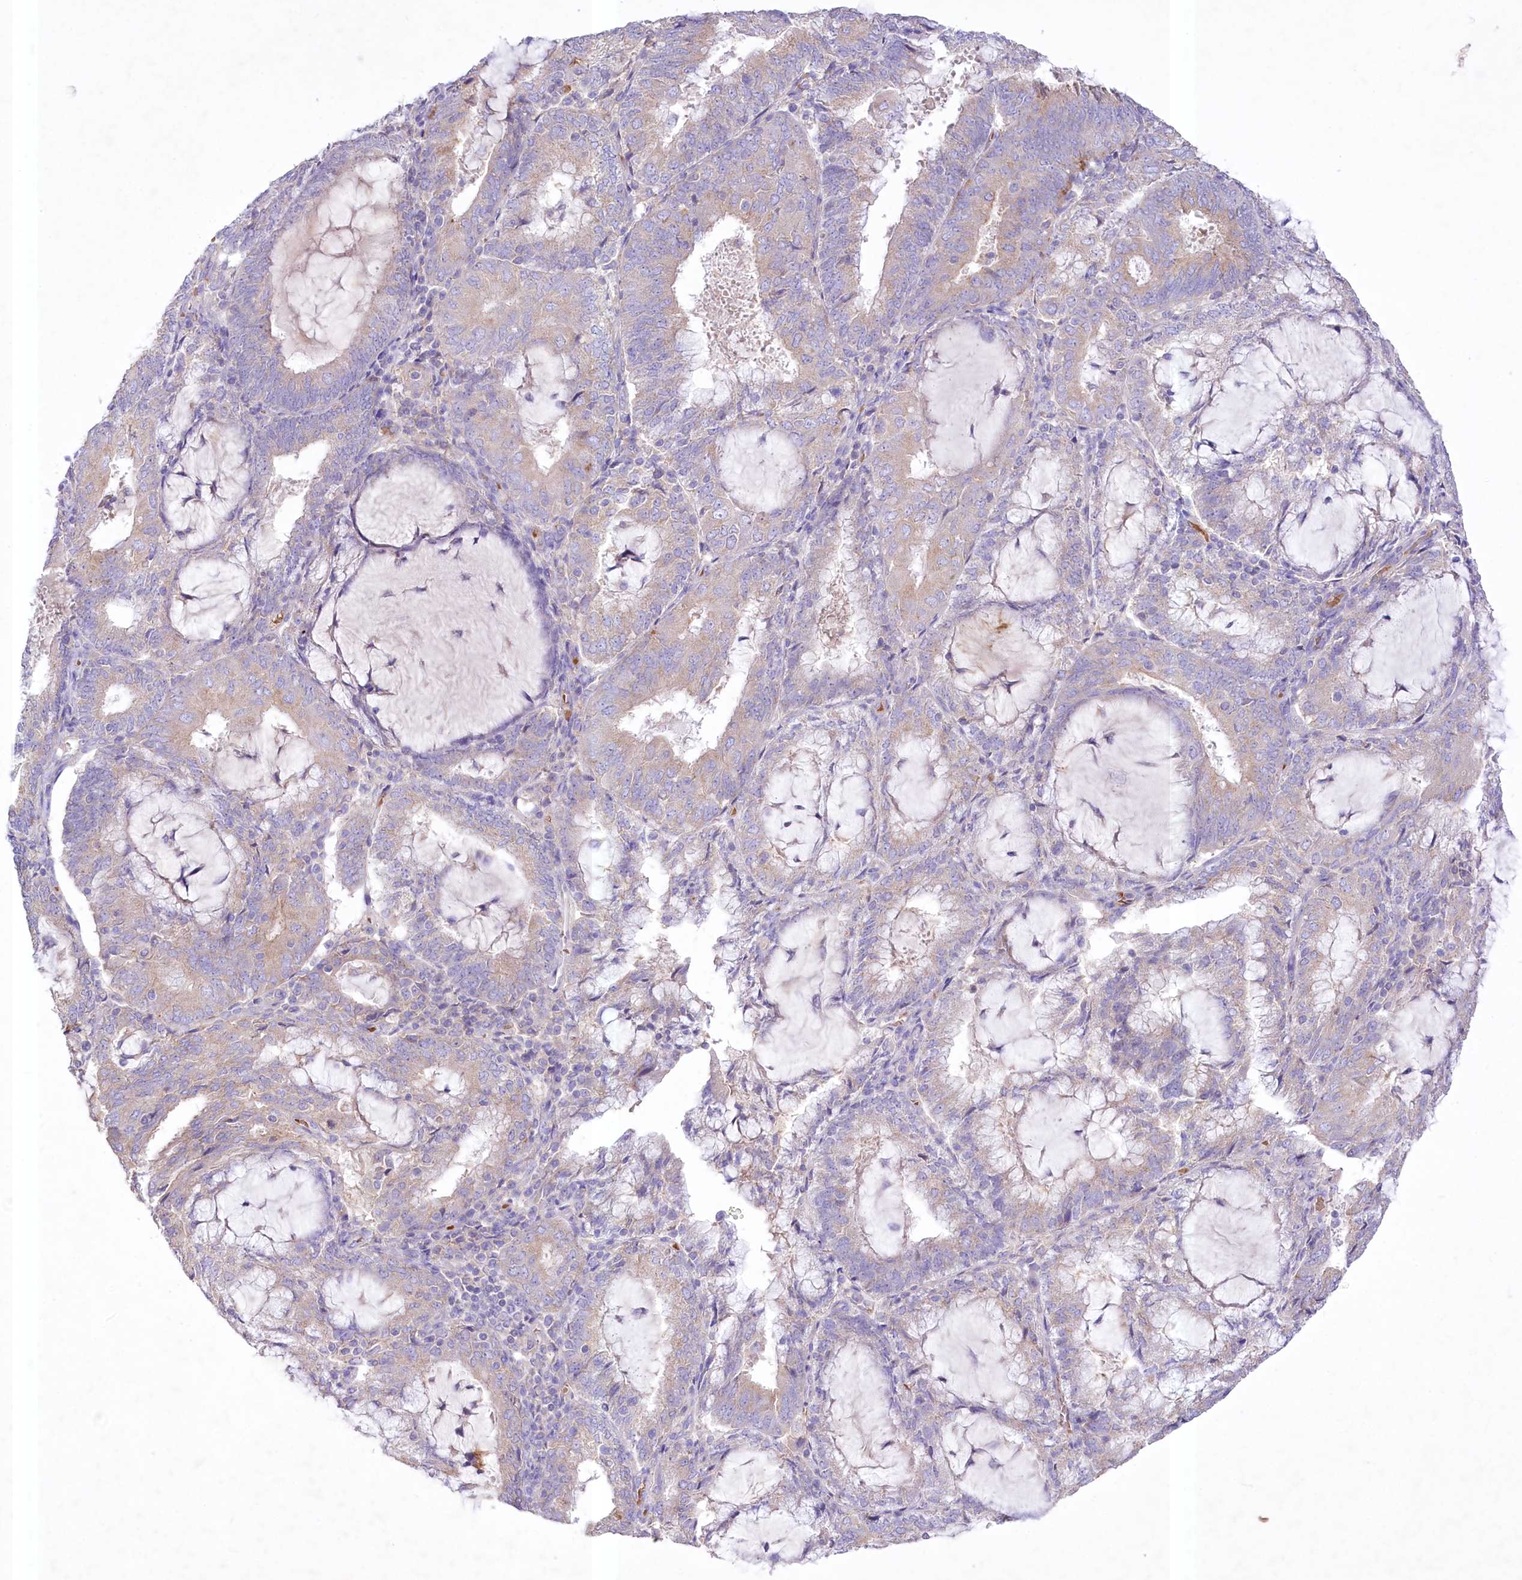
{"staining": {"intensity": "weak", "quantity": "25%-75%", "location": "cytoplasmic/membranous"}, "tissue": "endometrial cancer", "cell_type": "Tumor cells", "image_type": "cancer", "snomed": [{"axis": "morphology", "description": "Adenocarcinoma, NOS"}, {"axis": "topography", "description": "Endometrium"}], "caption": "Weak cytoplasmic/membranous protein staining is present in about 25%-75% of tumor cells in endometrial adenocarcinoma.", "gene": "PRSS53", "patient": {"sex": "female", "age": 81}}